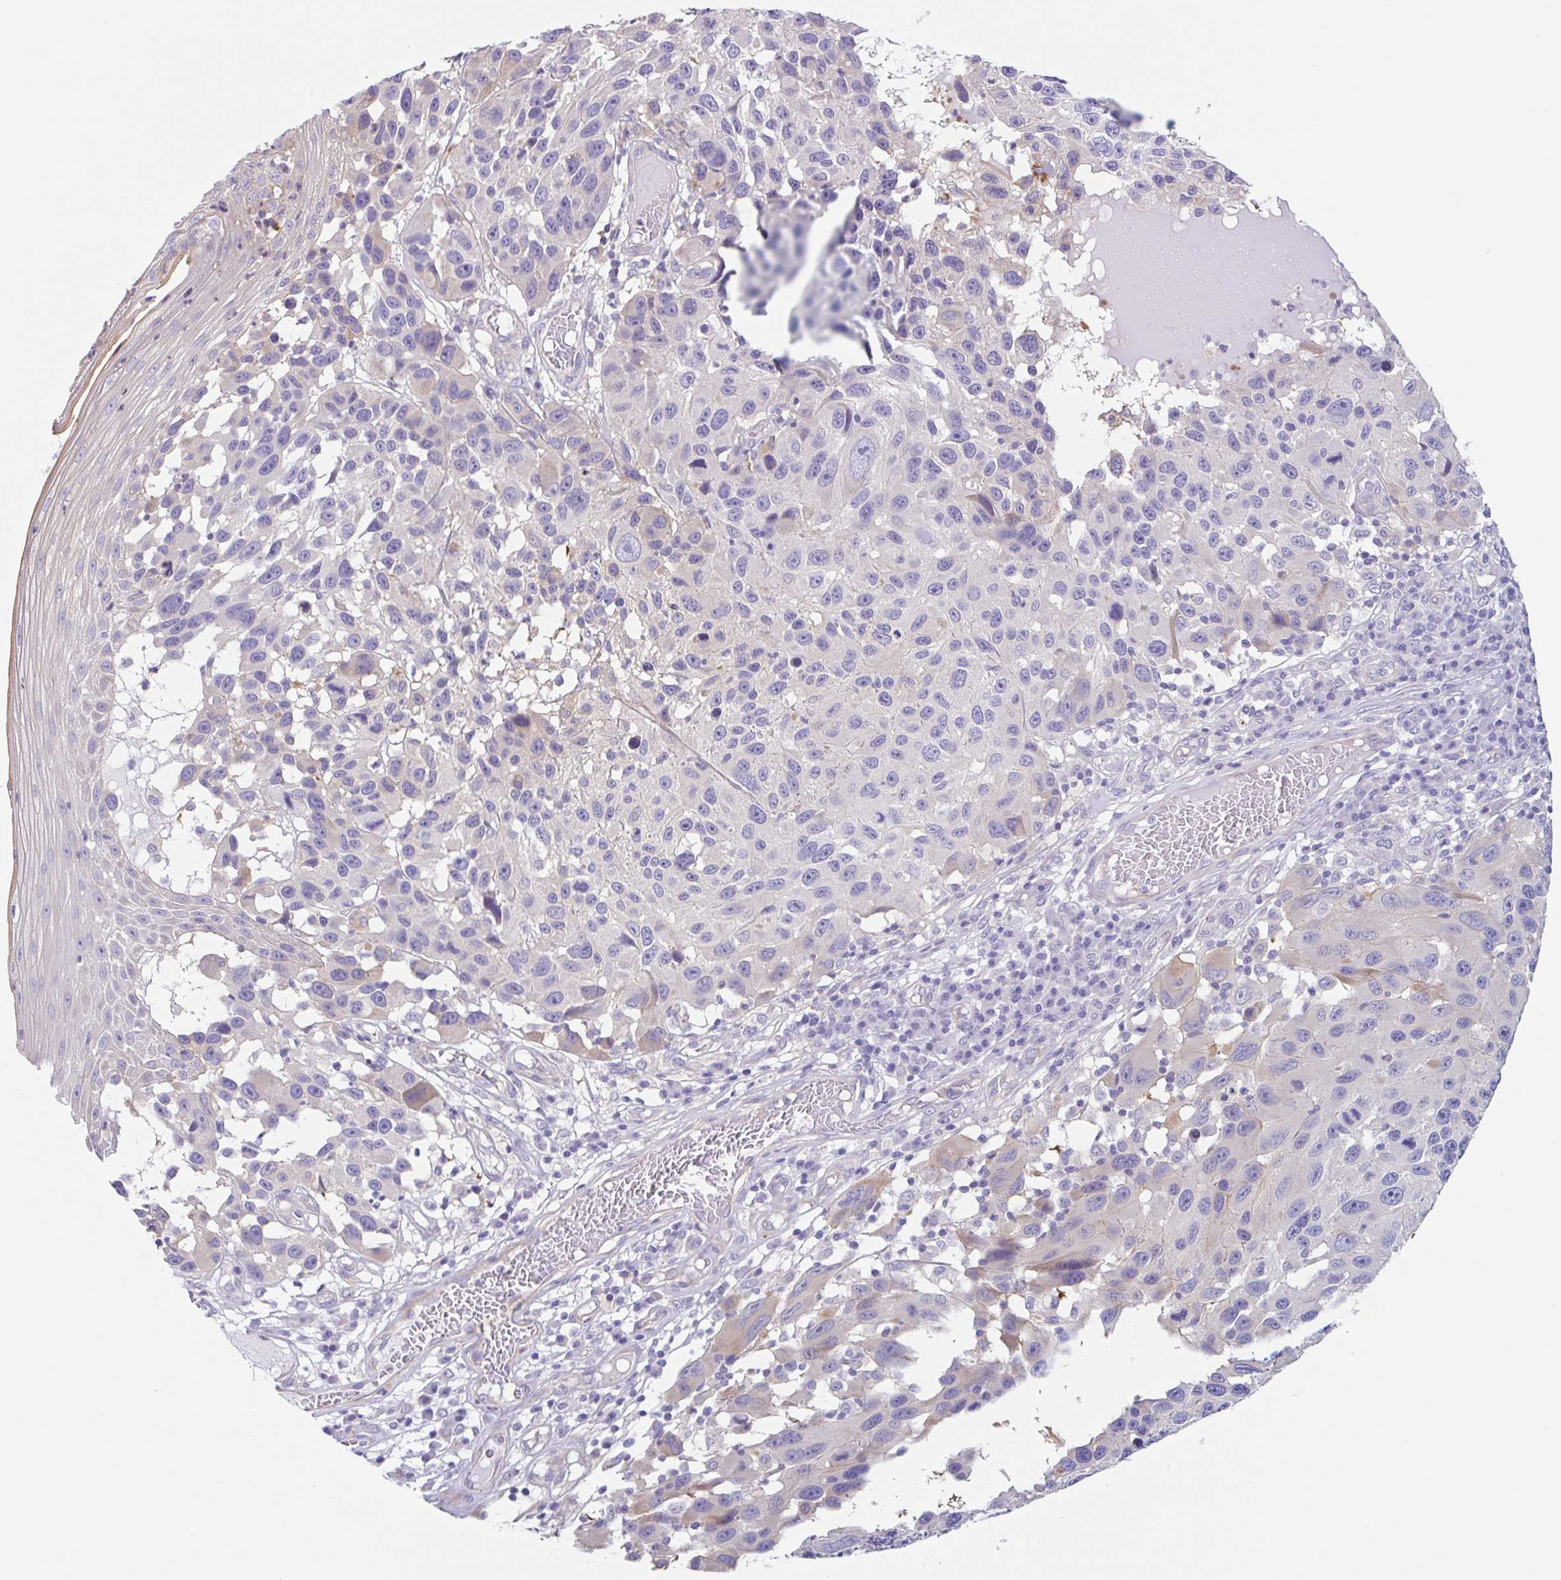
{"staining": {"intensity": "negative", "quantity": "none", "location": "none"}, "tissue": "melanoma", "cell_type": "Tumor cells", "image_type": "cancer", "snomed": [{"axis": "morphology", "description": "Malignant melanoma, NOS"}, {"axis": "topography", "description": "Skin"}], "caption": "A high-resolution image shows immunohistochemistry (IHC) staining of malignant melanoma, which demonstrates no significant positivity in tumor cells.", "gene": "LENG9", "patient": {"sex": "male", "age": 53}}